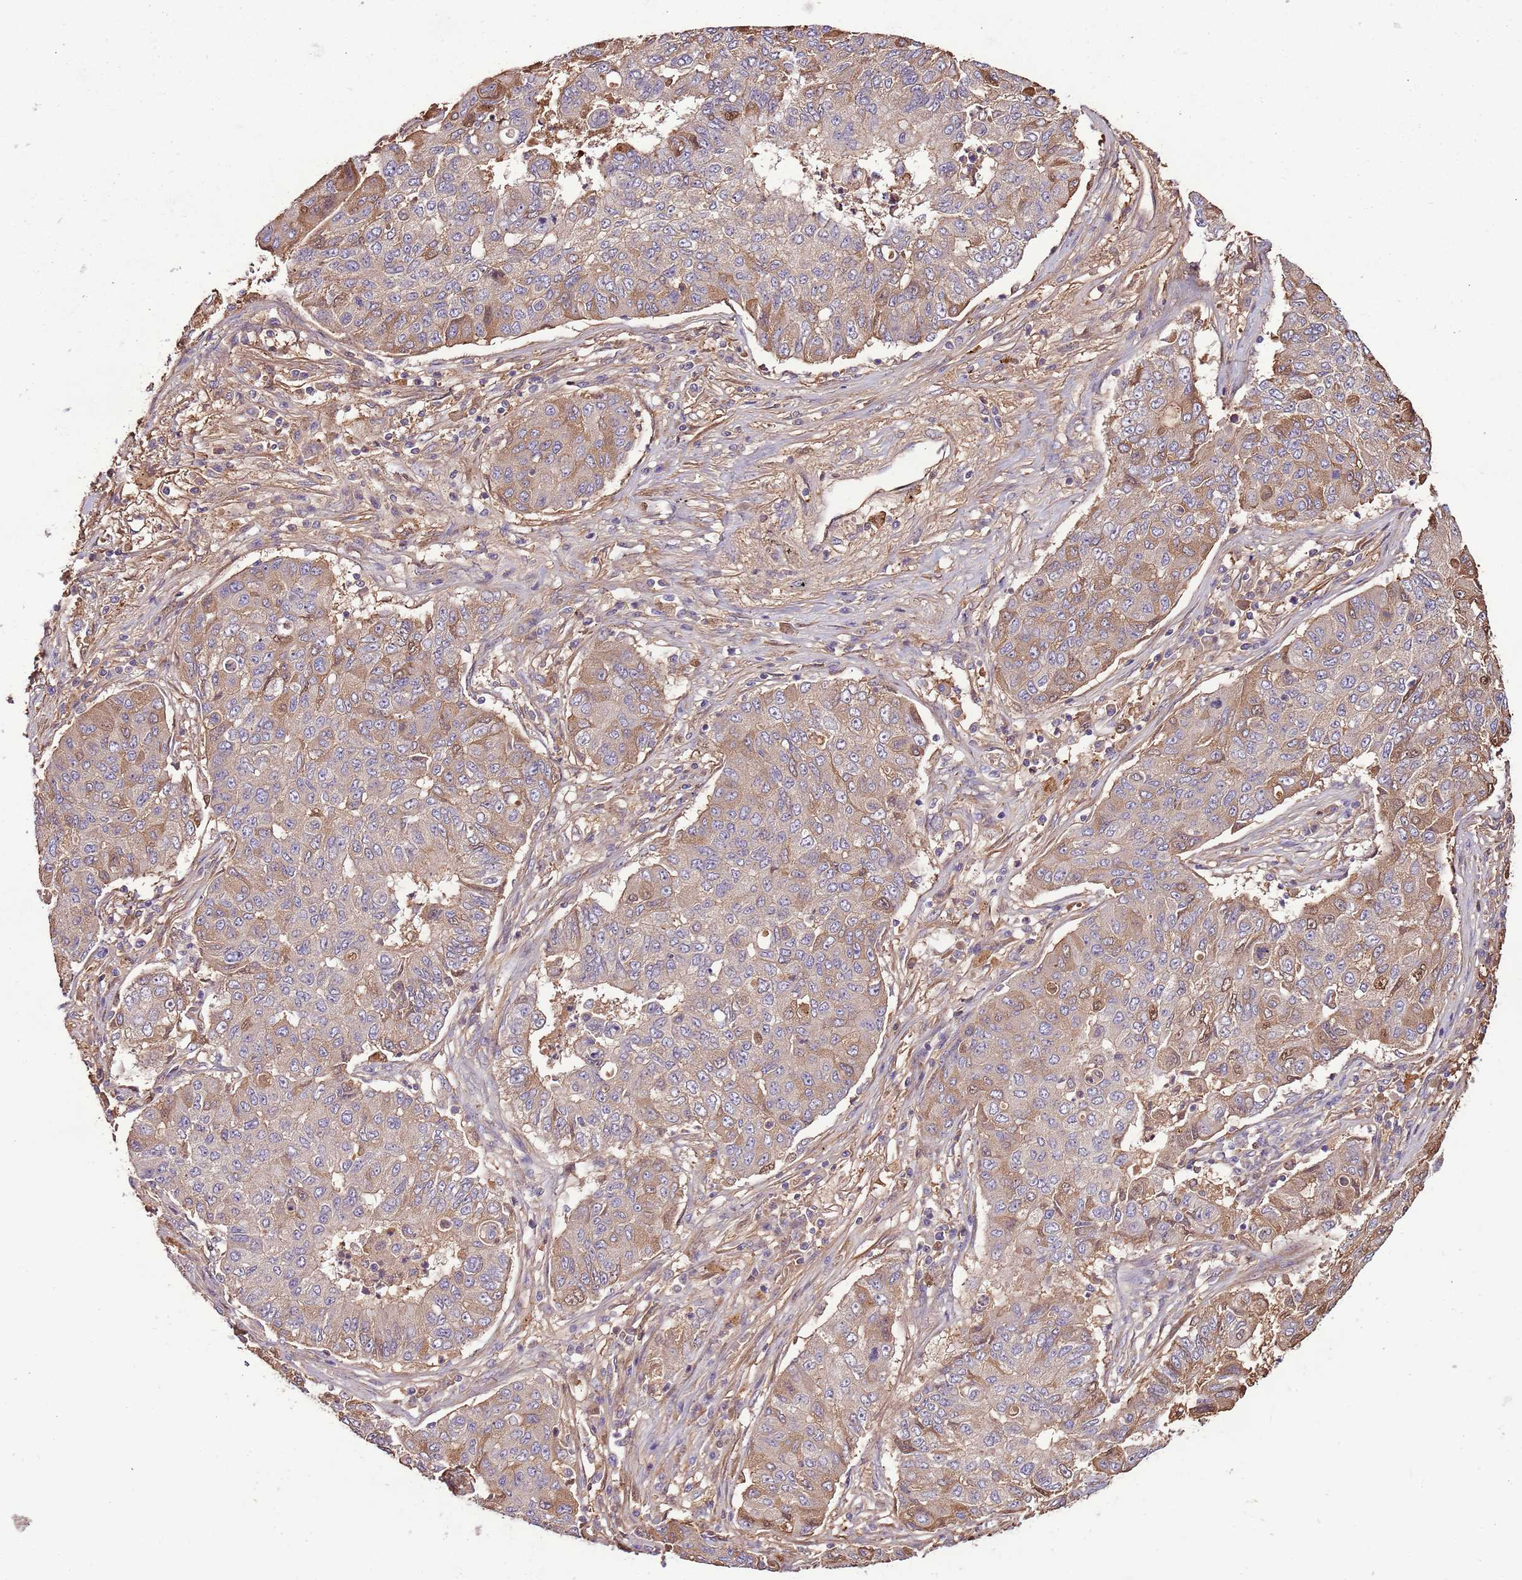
{"staining": {"intensity": "moderate", "quantity": "25%-75%", "location": "cytoplasmic/membranous"}, "tissue": "lung cancer", "cell_type": "Tumor cells", "image_type": "cancer", "snomed": [{"axis": "morphology", "description": "Squamous cell carcinoma, NOS"}, {"axis": "topography", "description": "Lung"}], "caption": "Immunohistochemical staining of lung cancer shows medium levels of moderate cytoplasmic/membranous protein expression in approximately 25%-75% of tumor cells. (IHC, brightfield microscopy, high magnification).", "gene": "DENR", "patient": {"sex": "male", "age": 74}}